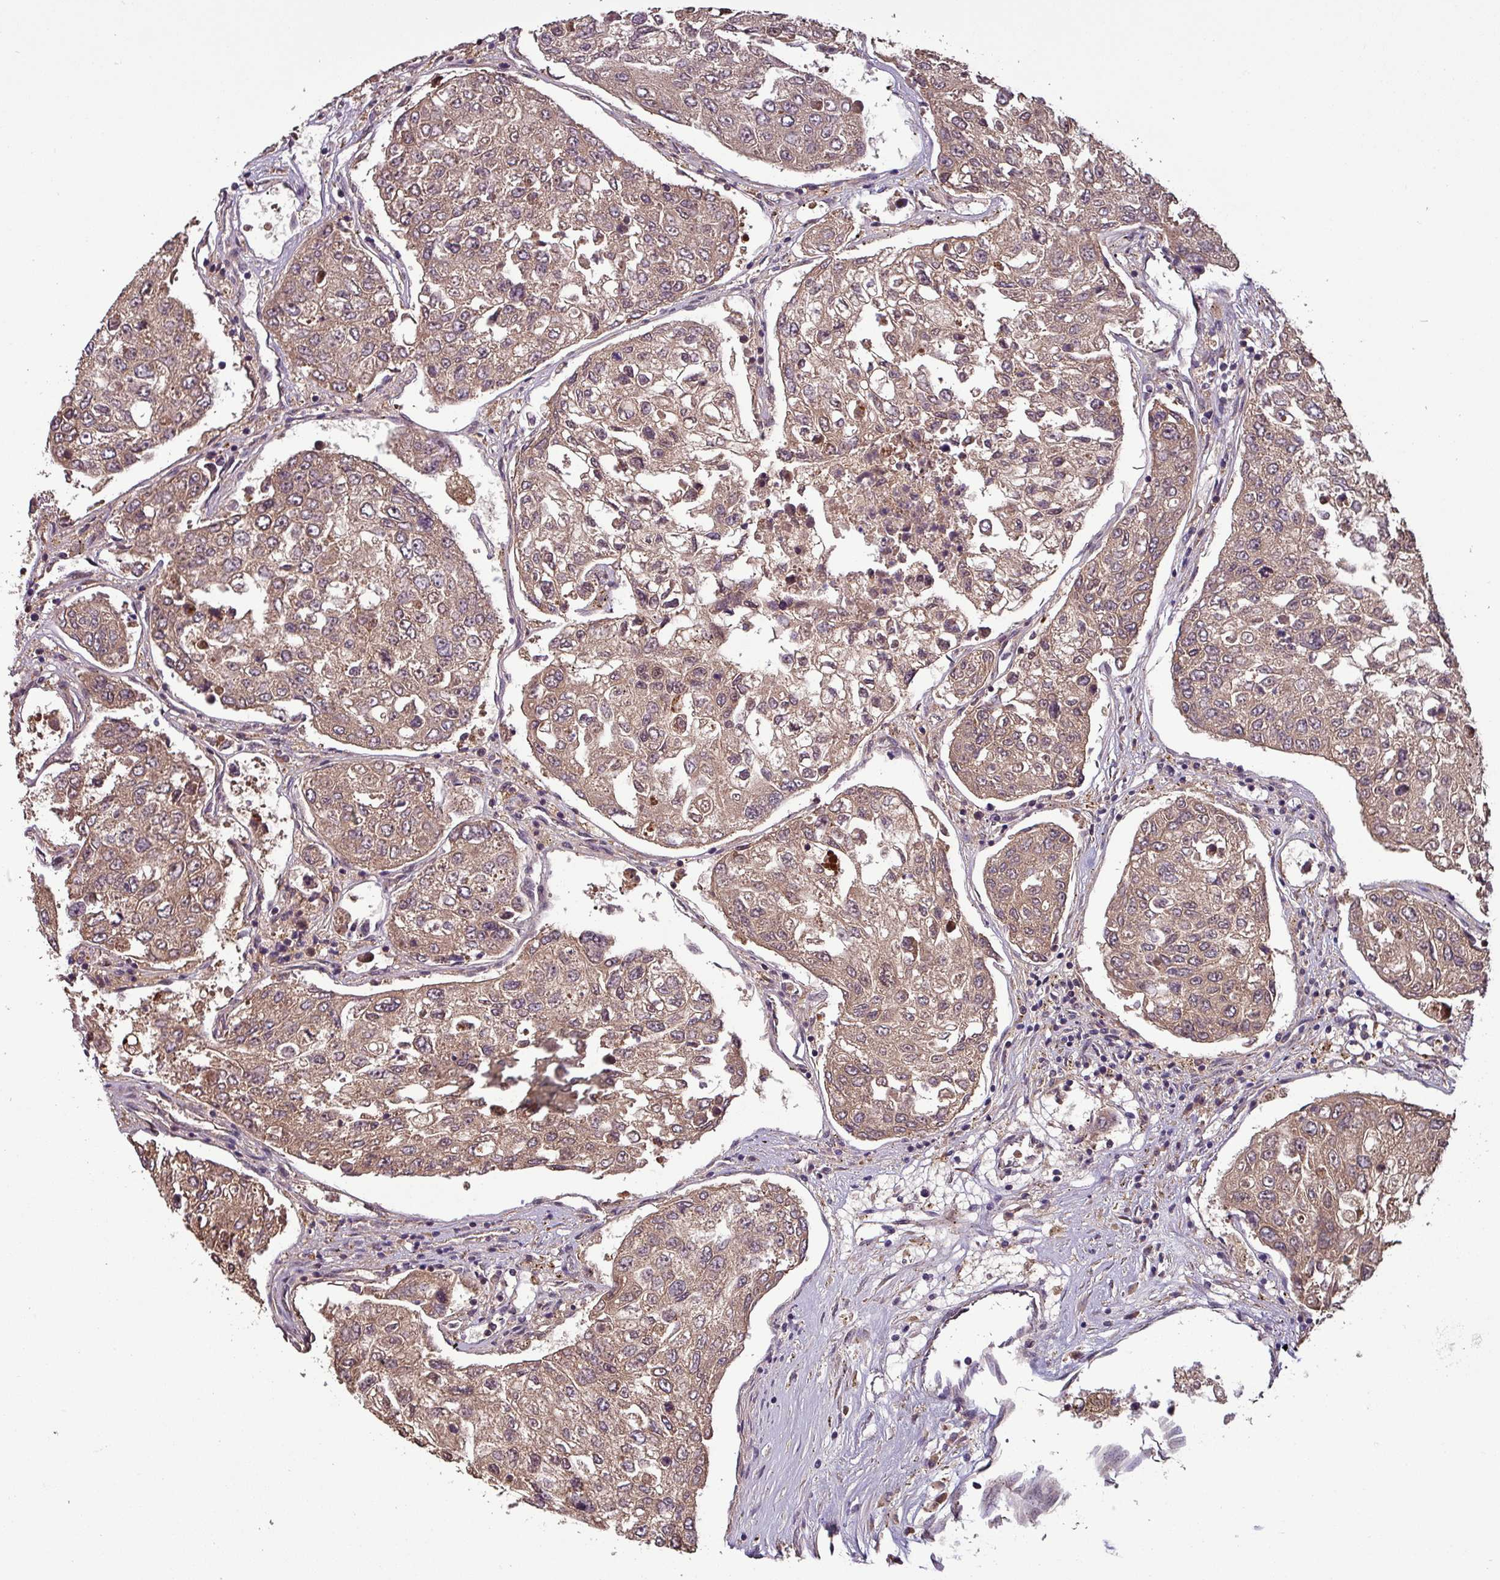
{"staining": {"intensity": "weak", "quantity": "25%-75%", "location": "cytoplasmic/membranous,nuclear"}, "tissue": "urothelial cancer", "cell_type": "Tumor cells", "image_type": "cancer", "snomed": [{"axis": "morphology", "description": "Urothelial carcinoma, High grade"}, {"axis": "topography", "description": "Lymph node"}, {"axis": "topography", "description": "Urinary bladder"}], "caption": "DAB immunohistochemical staining of human urothelial cancer demonstrates weak cytoplasmic/membranous and nuclear protein staining in about 25%-75% of tumor cells.", "gene": "NOB1", "patient": {"sex": "male", "age": 51}}